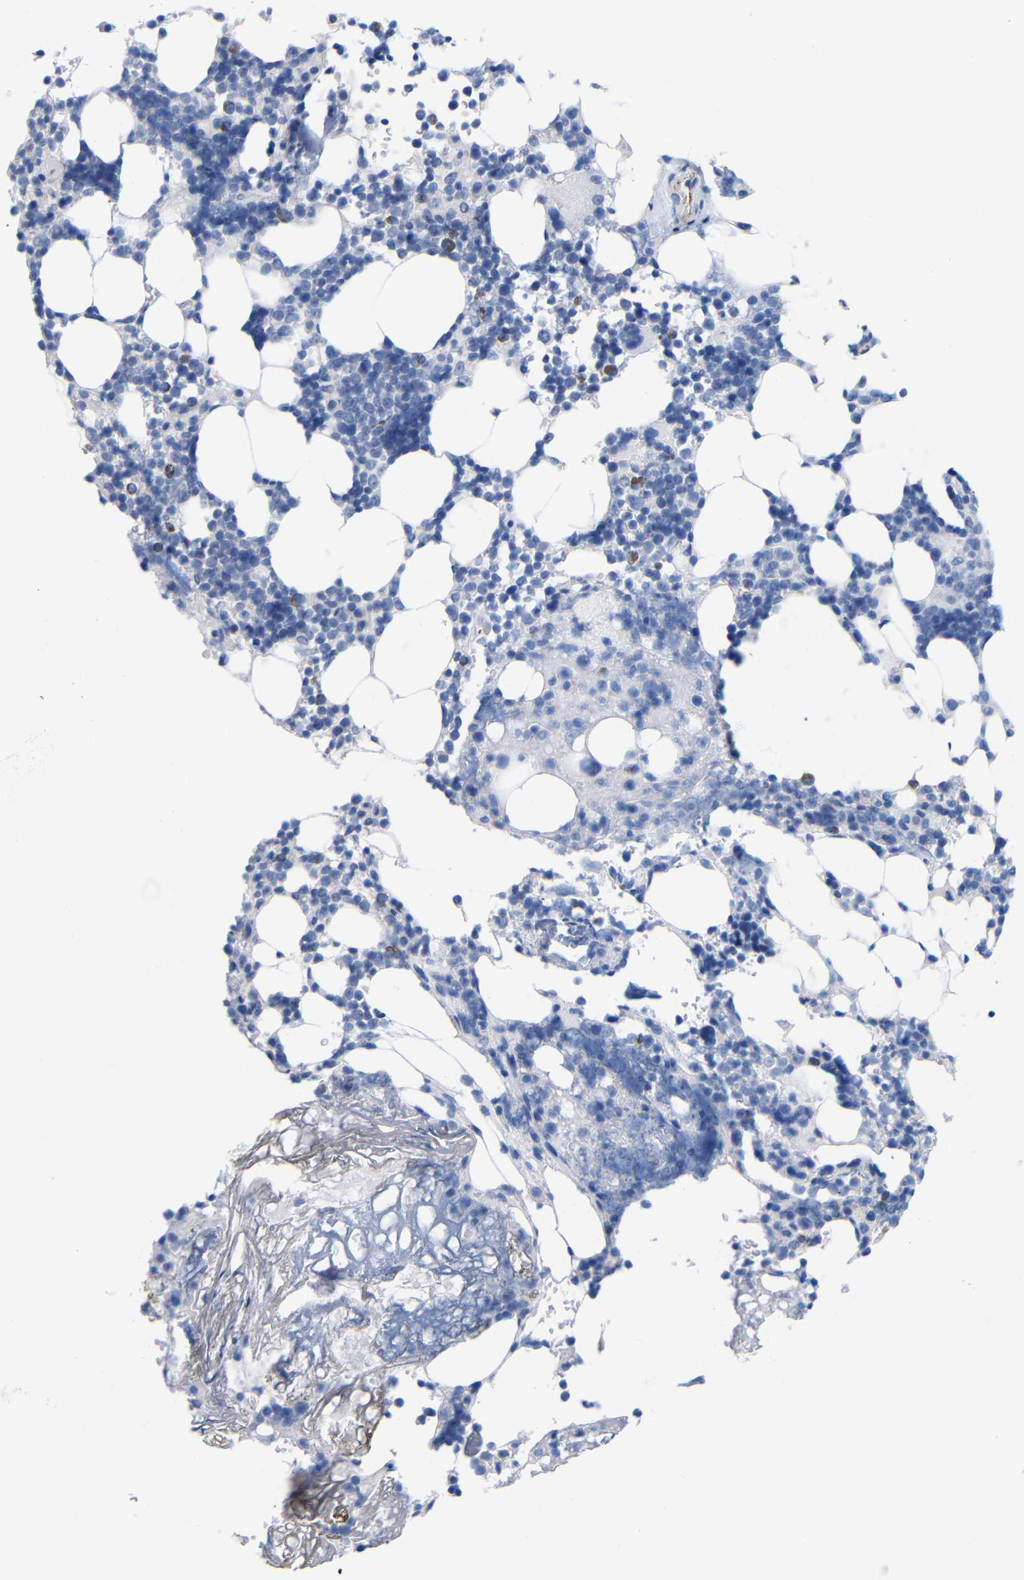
{"staining": {"intensity": "moderate", "quantity": "<25%", "location": "cytoplasmic/membranous"}, "tissue": "bone marrow", "cell_type": "Hematopoietic cells", "image_type": "normal", "snomed": [{"axis": "morphology", "description": "Normal tissue, NOS"}, {"axis": "topography", "description": "Bone marrow"}], "caption": "Benign bone marrow reveals moderate cytoplasmic/membranous expression in approximately <25% of hematopoietic cells.", "gene": "CGNL1", "patient": {"sex": "female", "age": 73}}